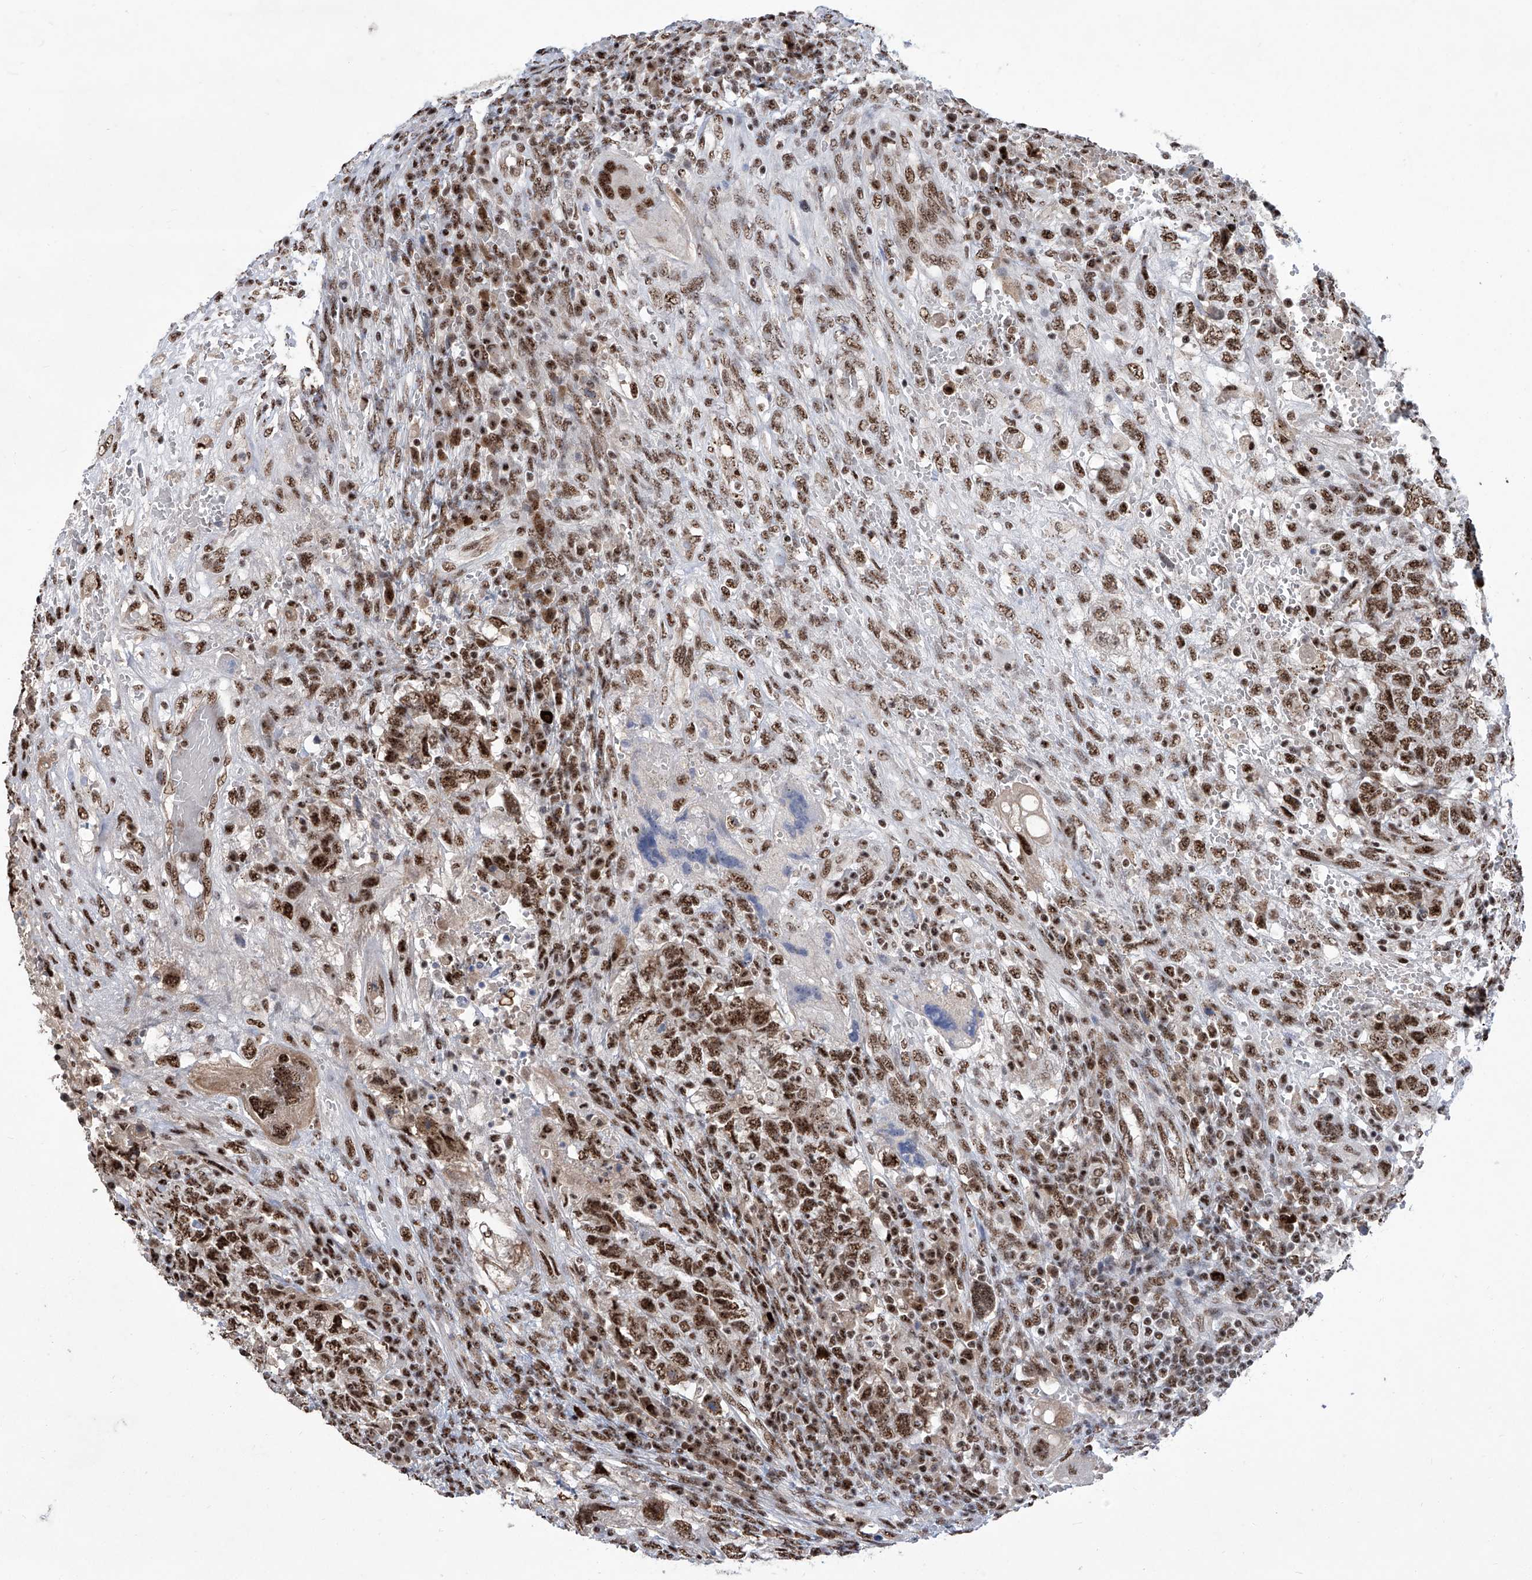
{"staining": {"intensity": "strong", "quantity": "25%-75%", "location": "nuclear"}, "tissue": "testis cancer", "cell_type": "Tumor cells", "image_type": "cancer", "snomed": [{"axis": "morphology", "description": "Carcinoma, Embryonal, NOS"}, {"axis": "topography", "description": "Testis"}], "caption": "A photomicrograph of human testis cancer (embryonal carcinoma) stained for a protein shows strong nuclear brown staining in tumor cells.", "gene": "FBXL4", "patient": {"sex": "male", "age": 26}}